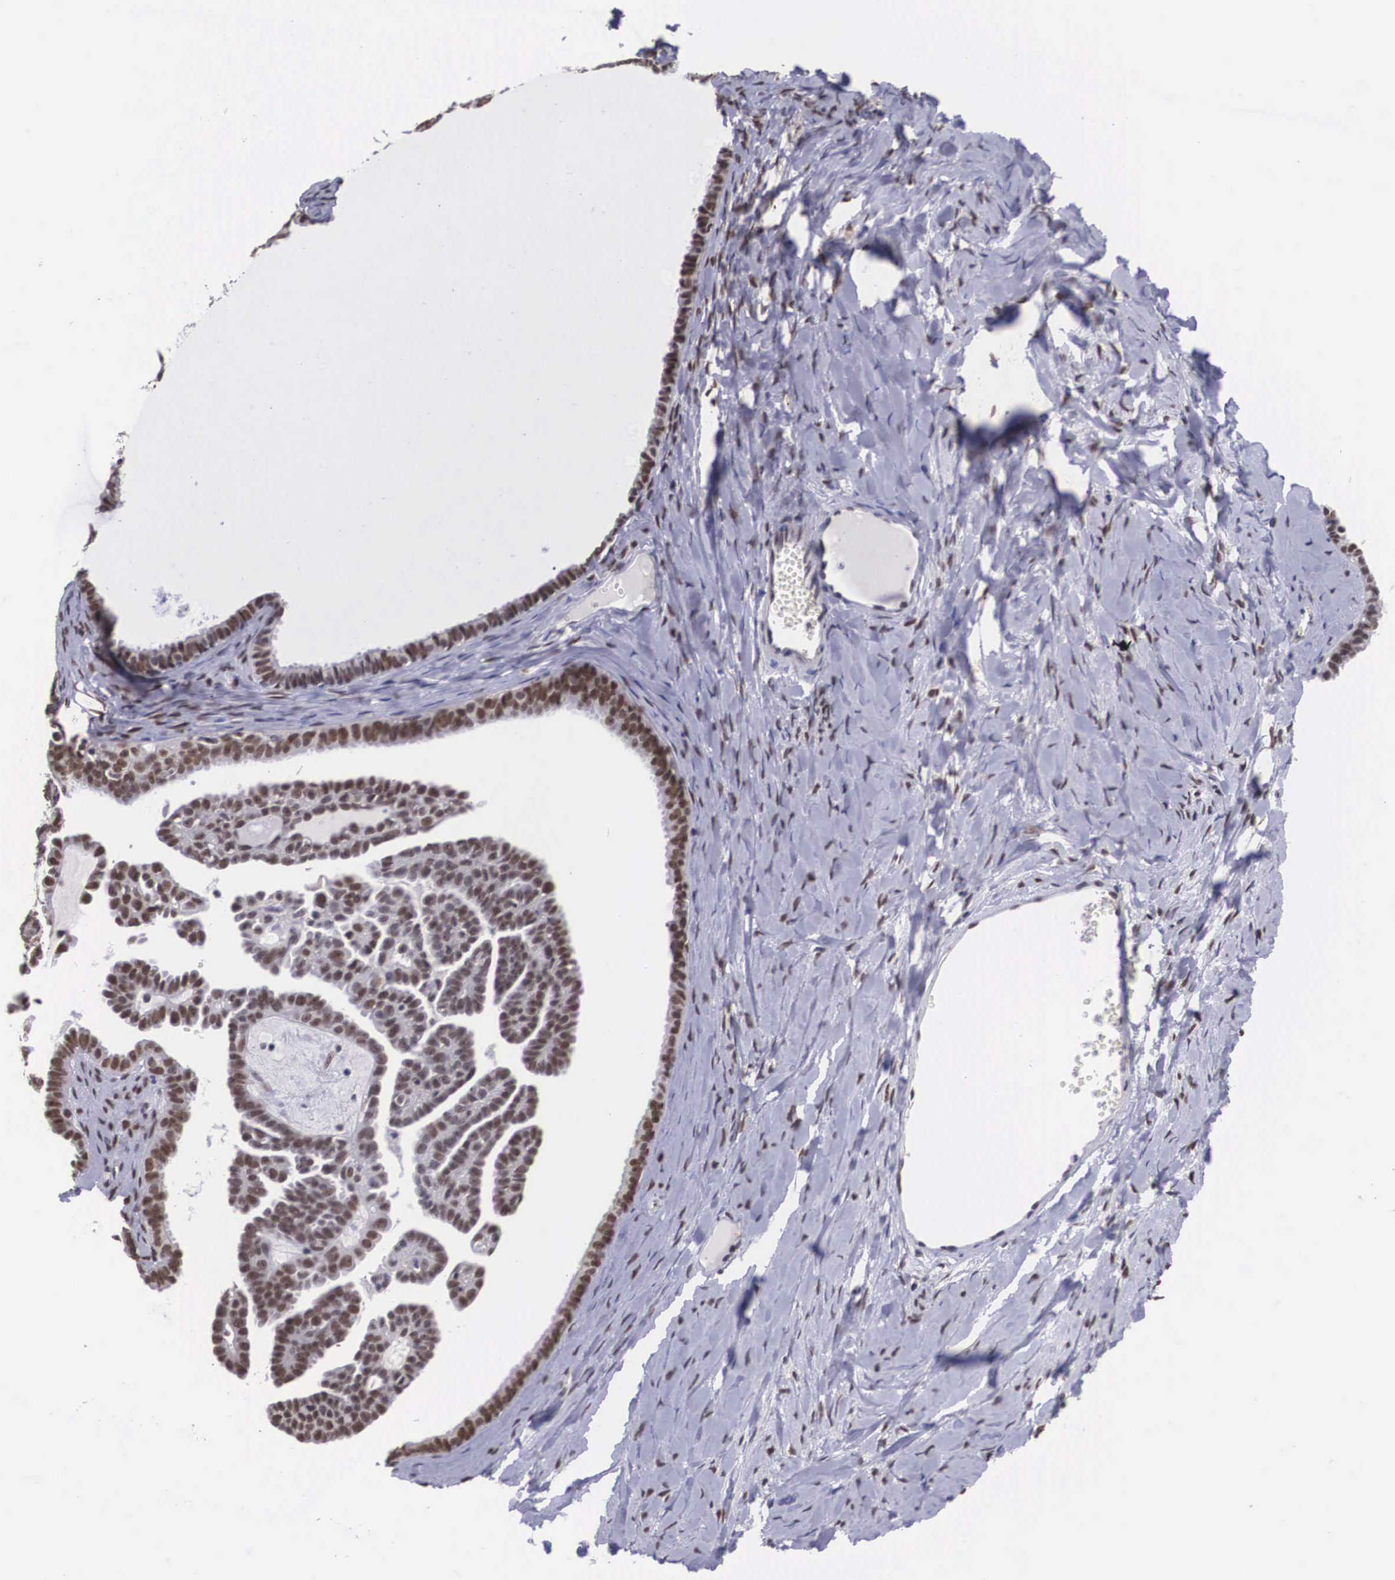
{"staining": {"intensity": "moderate", "quantity": ">75%", "location": "nuclear"}, "tissue": "ovarian cancer", "cell_type": "Tumor cells", "image_type": "cancer", "snomed": [{"axis": "morphology", "description": "Cystadenocarcinoma, serous, NOS"}, {"axis": "topography", "description": "Ovary"}], "caption": "This photomicrograph shows serous cystadenocarcinoma (ovarian) stained with IHC to label a protein in brown. The nuclear of tumor cells show moderate positivity for the protein. Nuclei are counter-stained blue.", "gene": "ZNF275", "patient": {"sex": "female", "age": 71}}